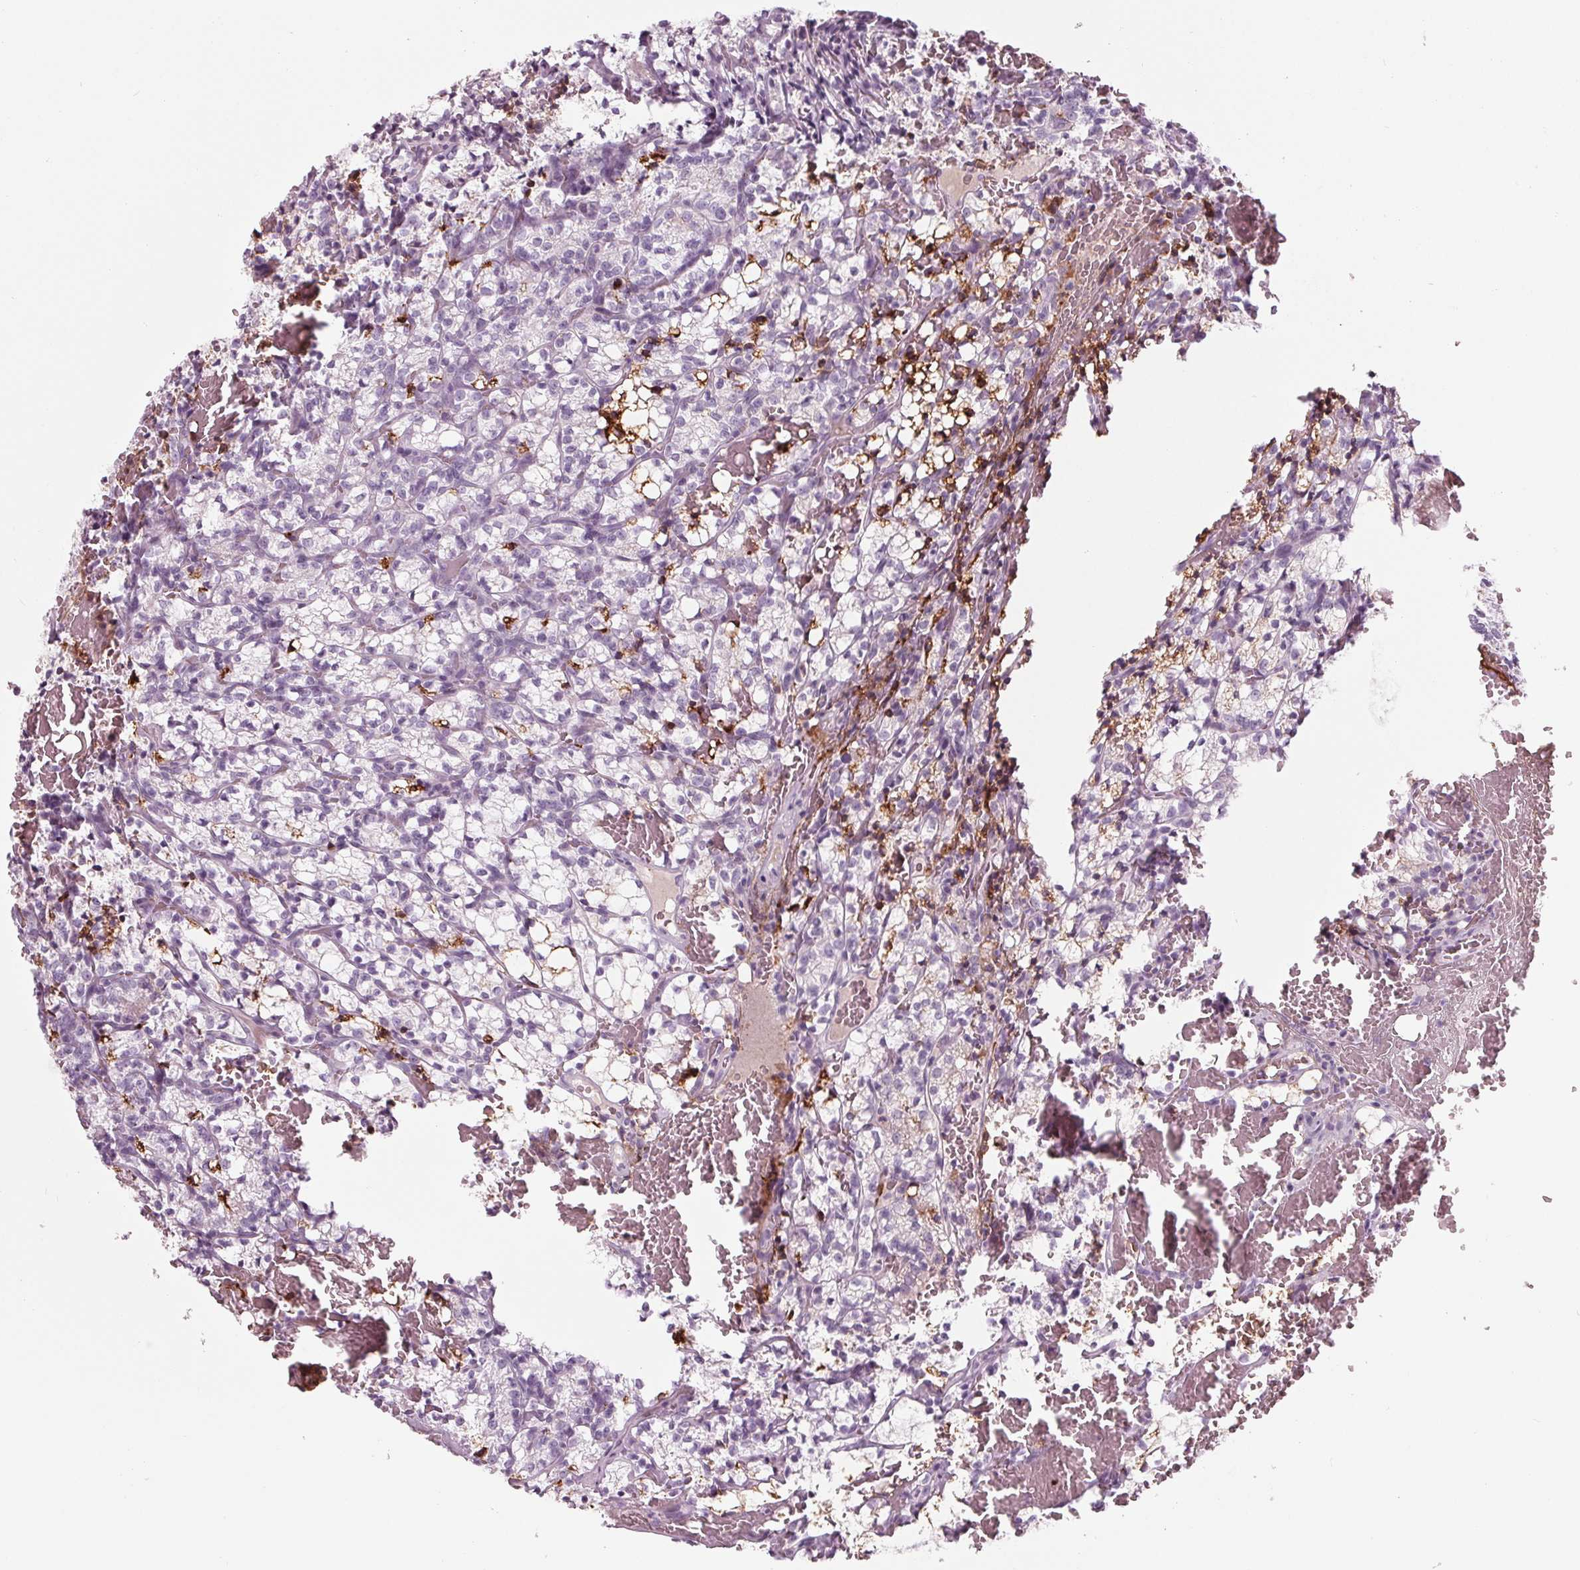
{"staining": {"intensity": "negative", "quantity": "none", "location": "none"}, "tissue": "renal cancer", "cell_type": "Tumor cells", "image_type": "cancer", "snomed": [{"axis": "morphology", "description": "Adenocarcinoma, NOS"}, {"axis": "topography", "description": "Kidney"}], "caption": "A high-resolution micrograph shows immunohistochemistry staining of renal cancer (adenocarcinoma), which reveals no significant staining in tumor cells. Brightfield microscopy of immunohistochemistry stained with DAB (3,3'-diaminobenzidine) (brown) and hematoxylin (blue), captured at high magnification.", "gene": "CYP3A43", "patient": {"sex": "female", "age": 69}}